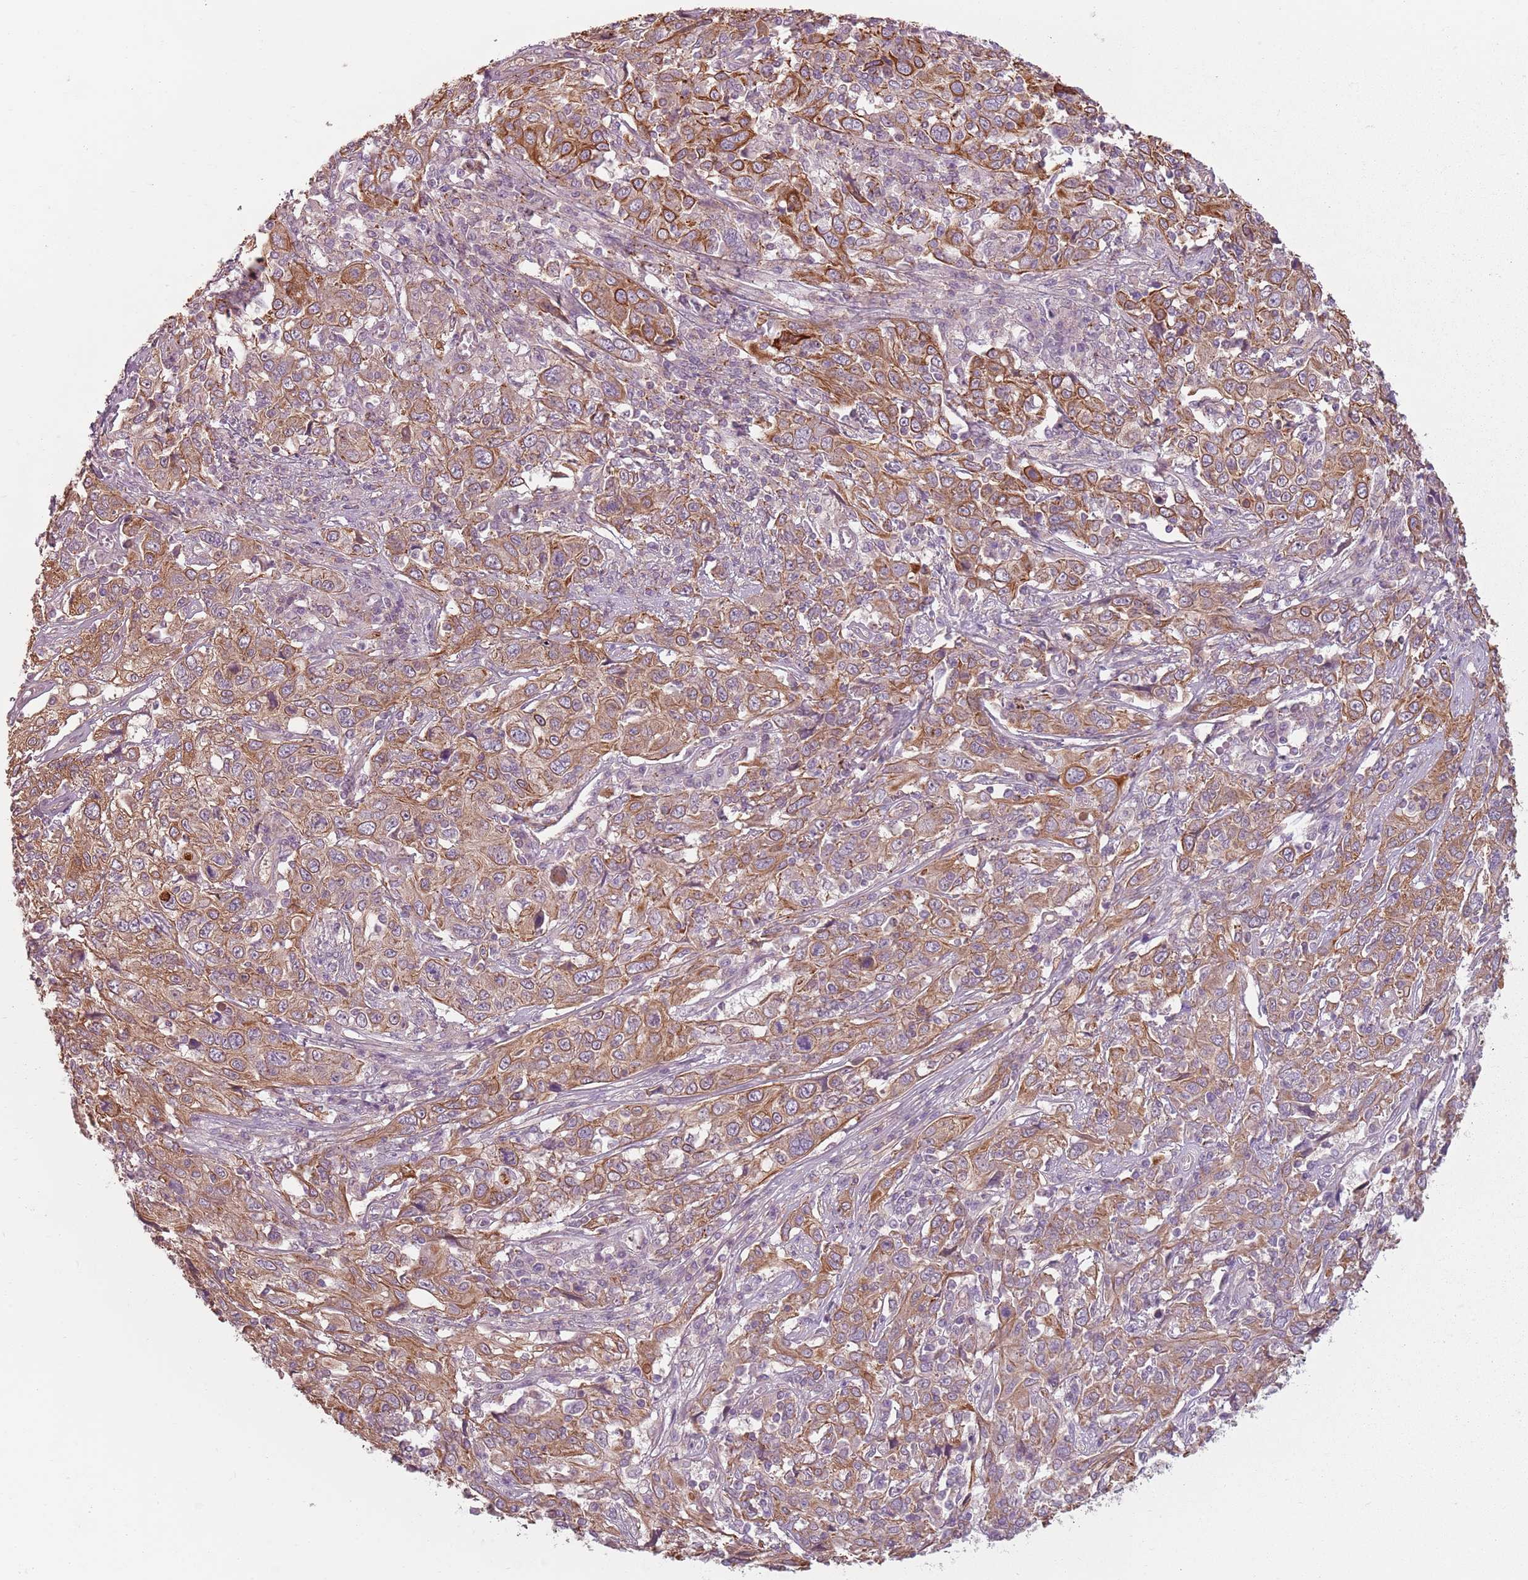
{"staining": {"intensity": "moderate", "quantity": ">75%", "location": "cytoplasmic/membranous"}, "tissue": "cervical cancer", "cell_type": "Tumor cells", "image_type": "cancer", "snomed": [{"axis": "morphology", "description": "Squamous cell carcinoma, NOS"}, {"axis": "topography", "description": "Cervix"}], "caption": "Cervical cancer (squamous cell carcinoma) stained for a protein exhibits moderate cytoplasmic/membranous positivity in tumor cells.", "gene": "TLCD2", "patient": {"sex": "female", "age": 46}}